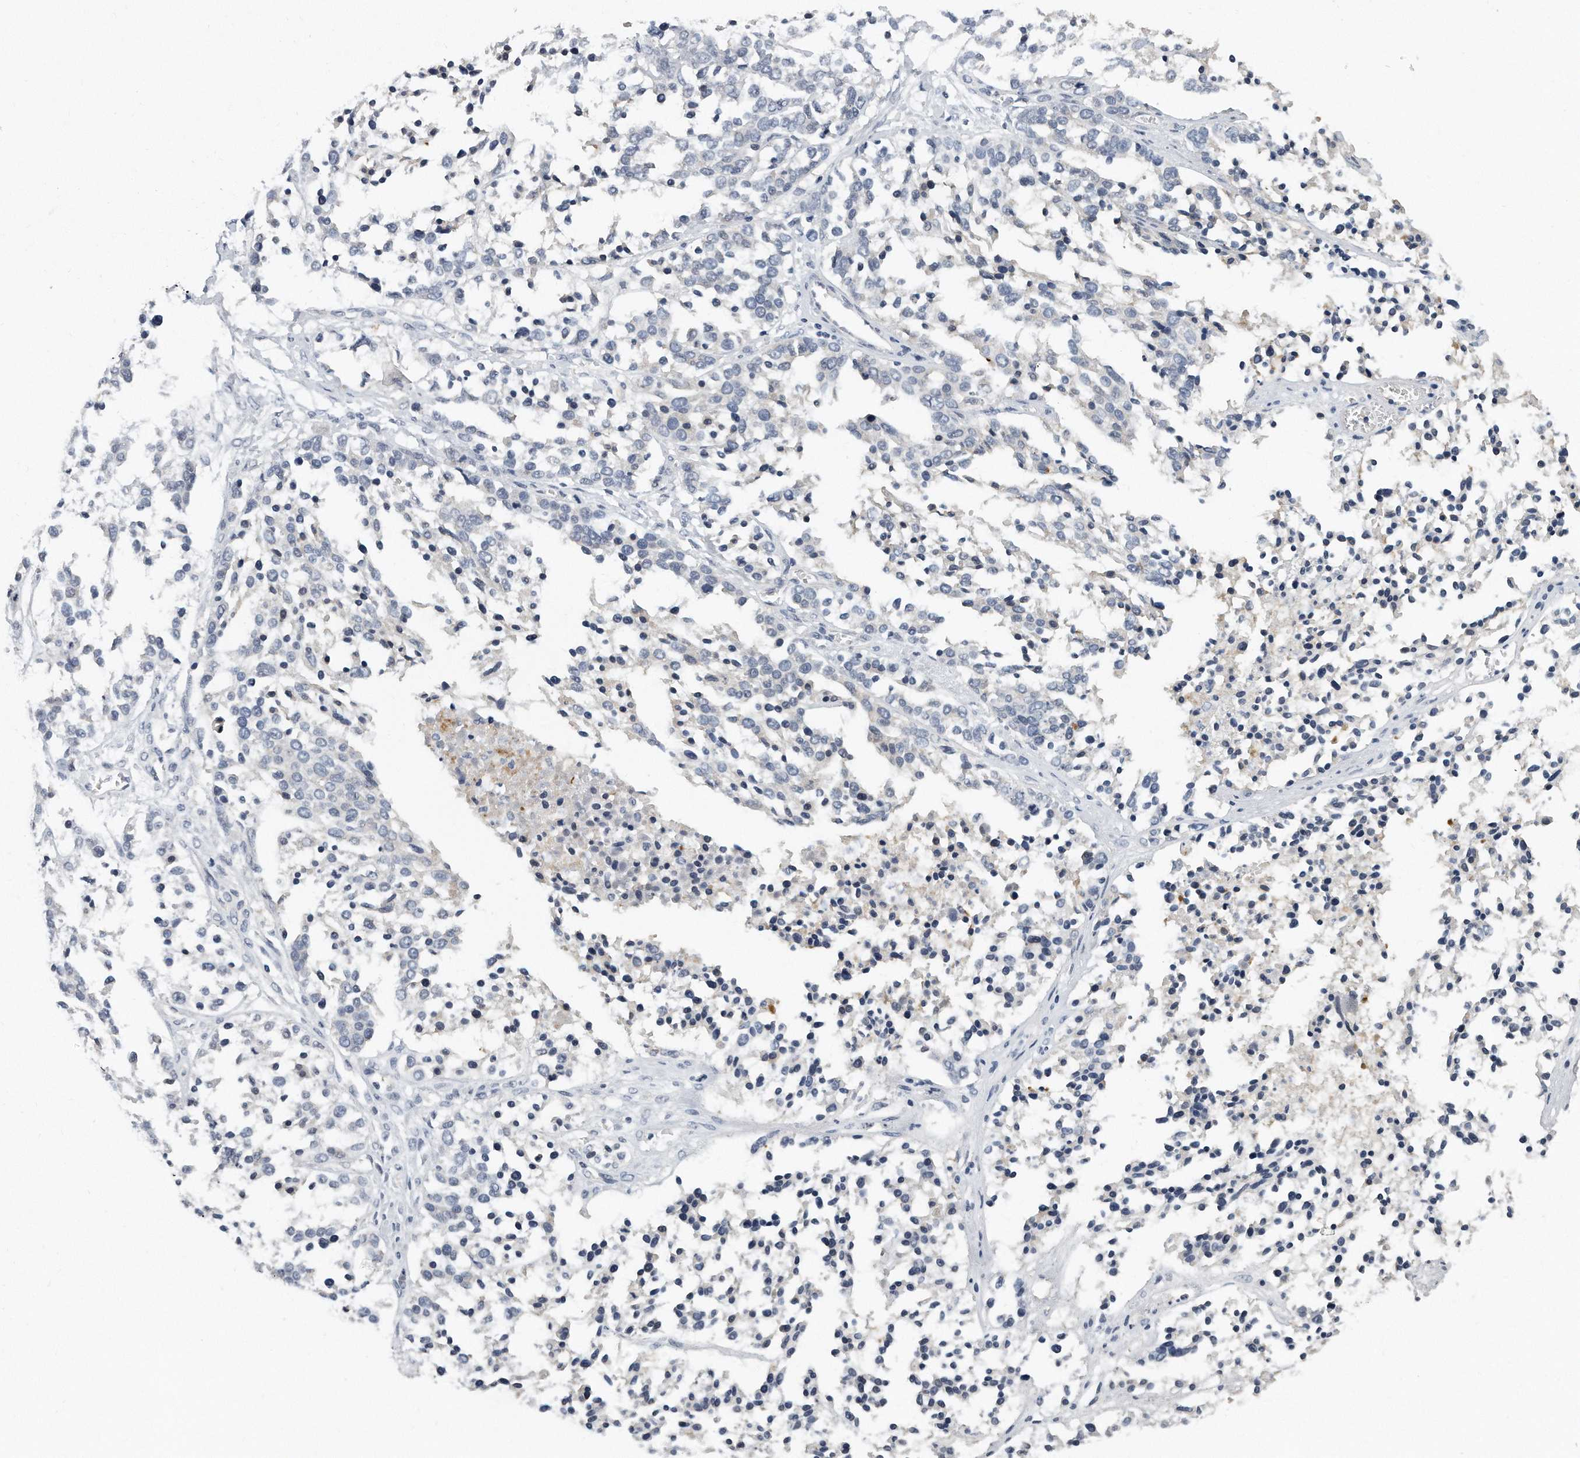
{"staining": {"intensity": "negative", "quantity": "none", "location": "none"}, "tissue": "ovarian cancer", "cell_type": "Tumor cells", "image_type": "cancer", "snomed": [{"axis": "morphology", "description": "Cystadenocarcinoma, serous, NOS"}, {"axis": "topography", "description": "Ovary"}], "caption": "This is a histopathology image of IHC staining of ovarian cancer, which shows no staining in tumor cells.", "gene": "KLHL7", "patient": {"sex": "female", "age": 44}}